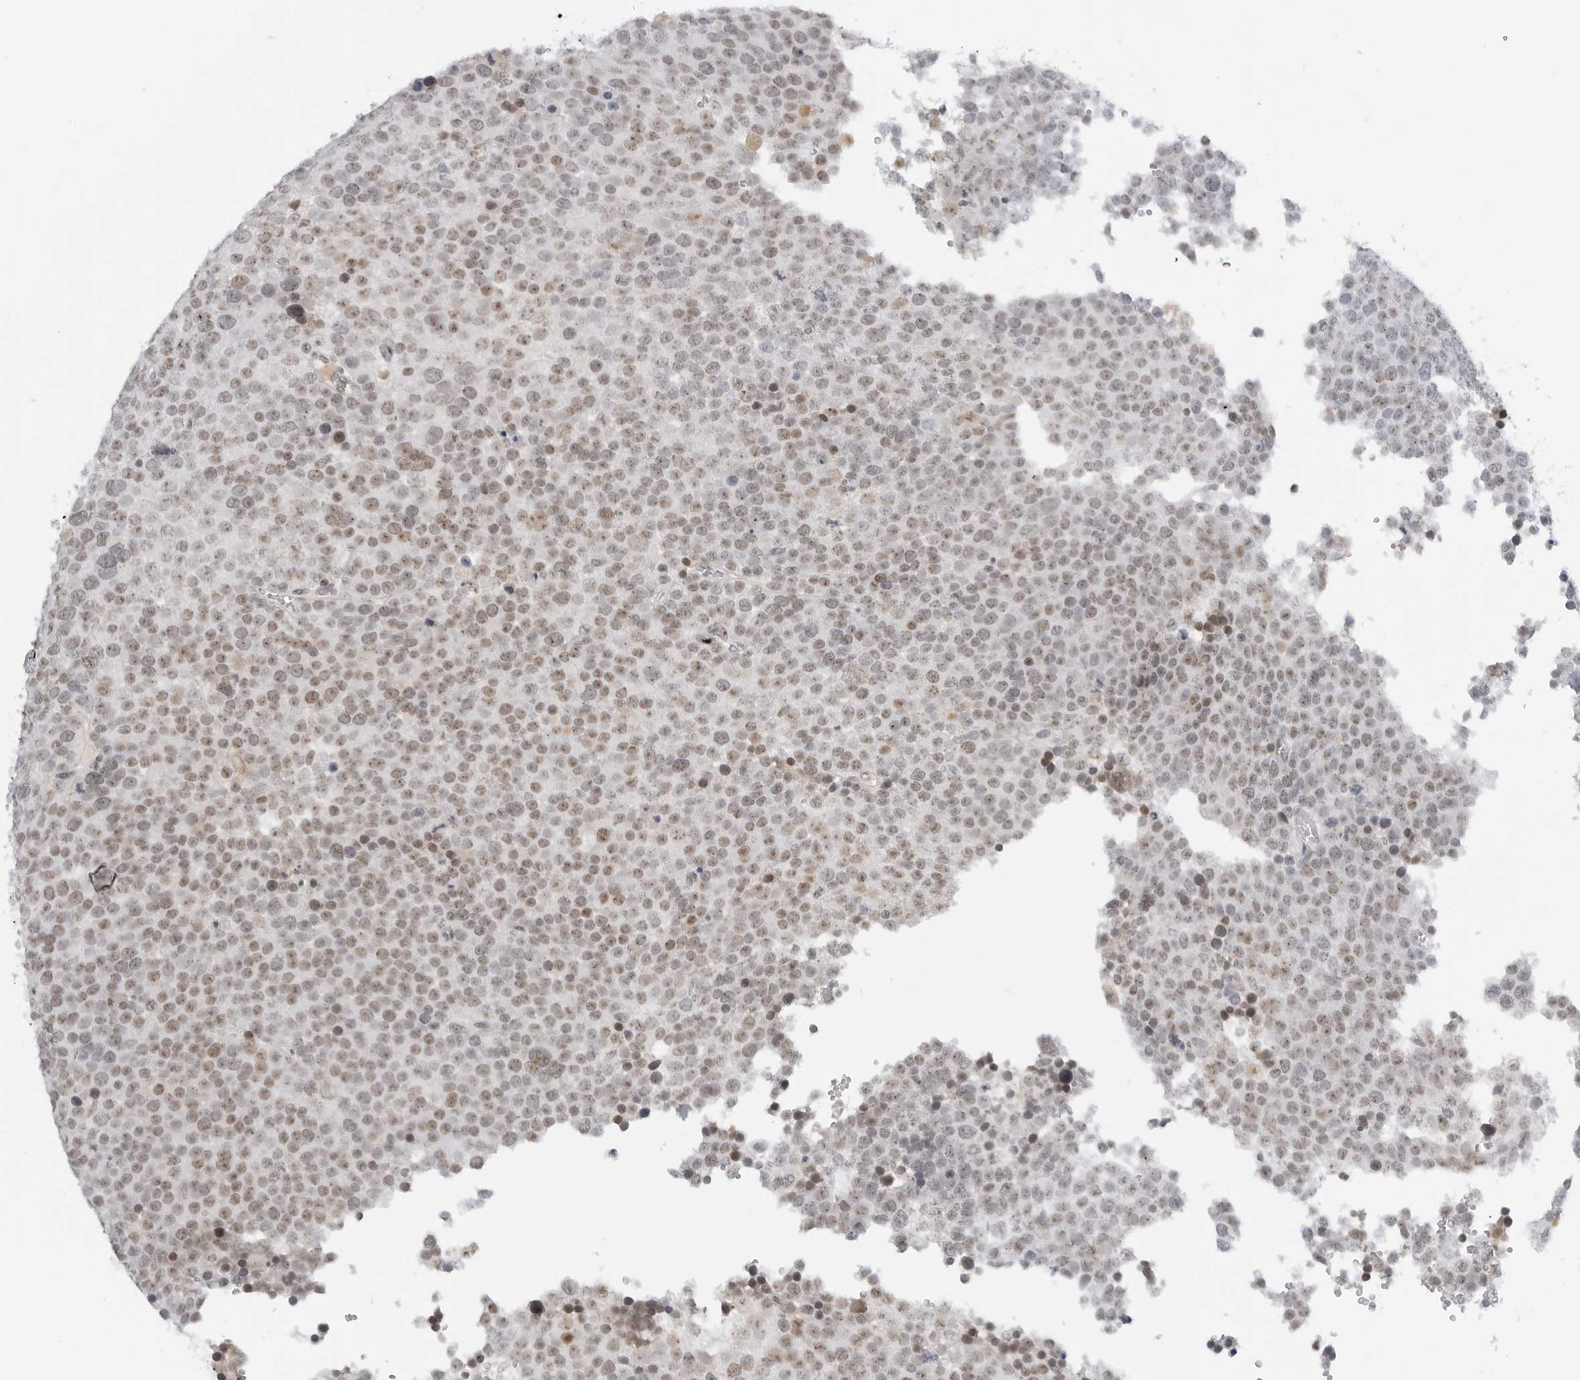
{"staining": {"intensity": "weak", "quantity": ">75%", "location": "nuclear"}, "tissue": "testis cancer", "cell_type": "Tumor cells", "image_type": "cancer", "snomed": [{"axis": "morphology", "description": "Seminoma, NOS"}, {"axis": "topography", "description": "Testis"}], "caption": "Immunohistochemical staining of human testis cancer exhibits low levels of weak nuclear positivity in about >75% of tumor cells. (Stains: DAB (3,3'-diaminobenzidine) in brown, nuclei in blue, Microscopy: brightfield microscopy at high magnification).", "gene": "WRAP53", "patient": {"sex": "male", "age": 71}}